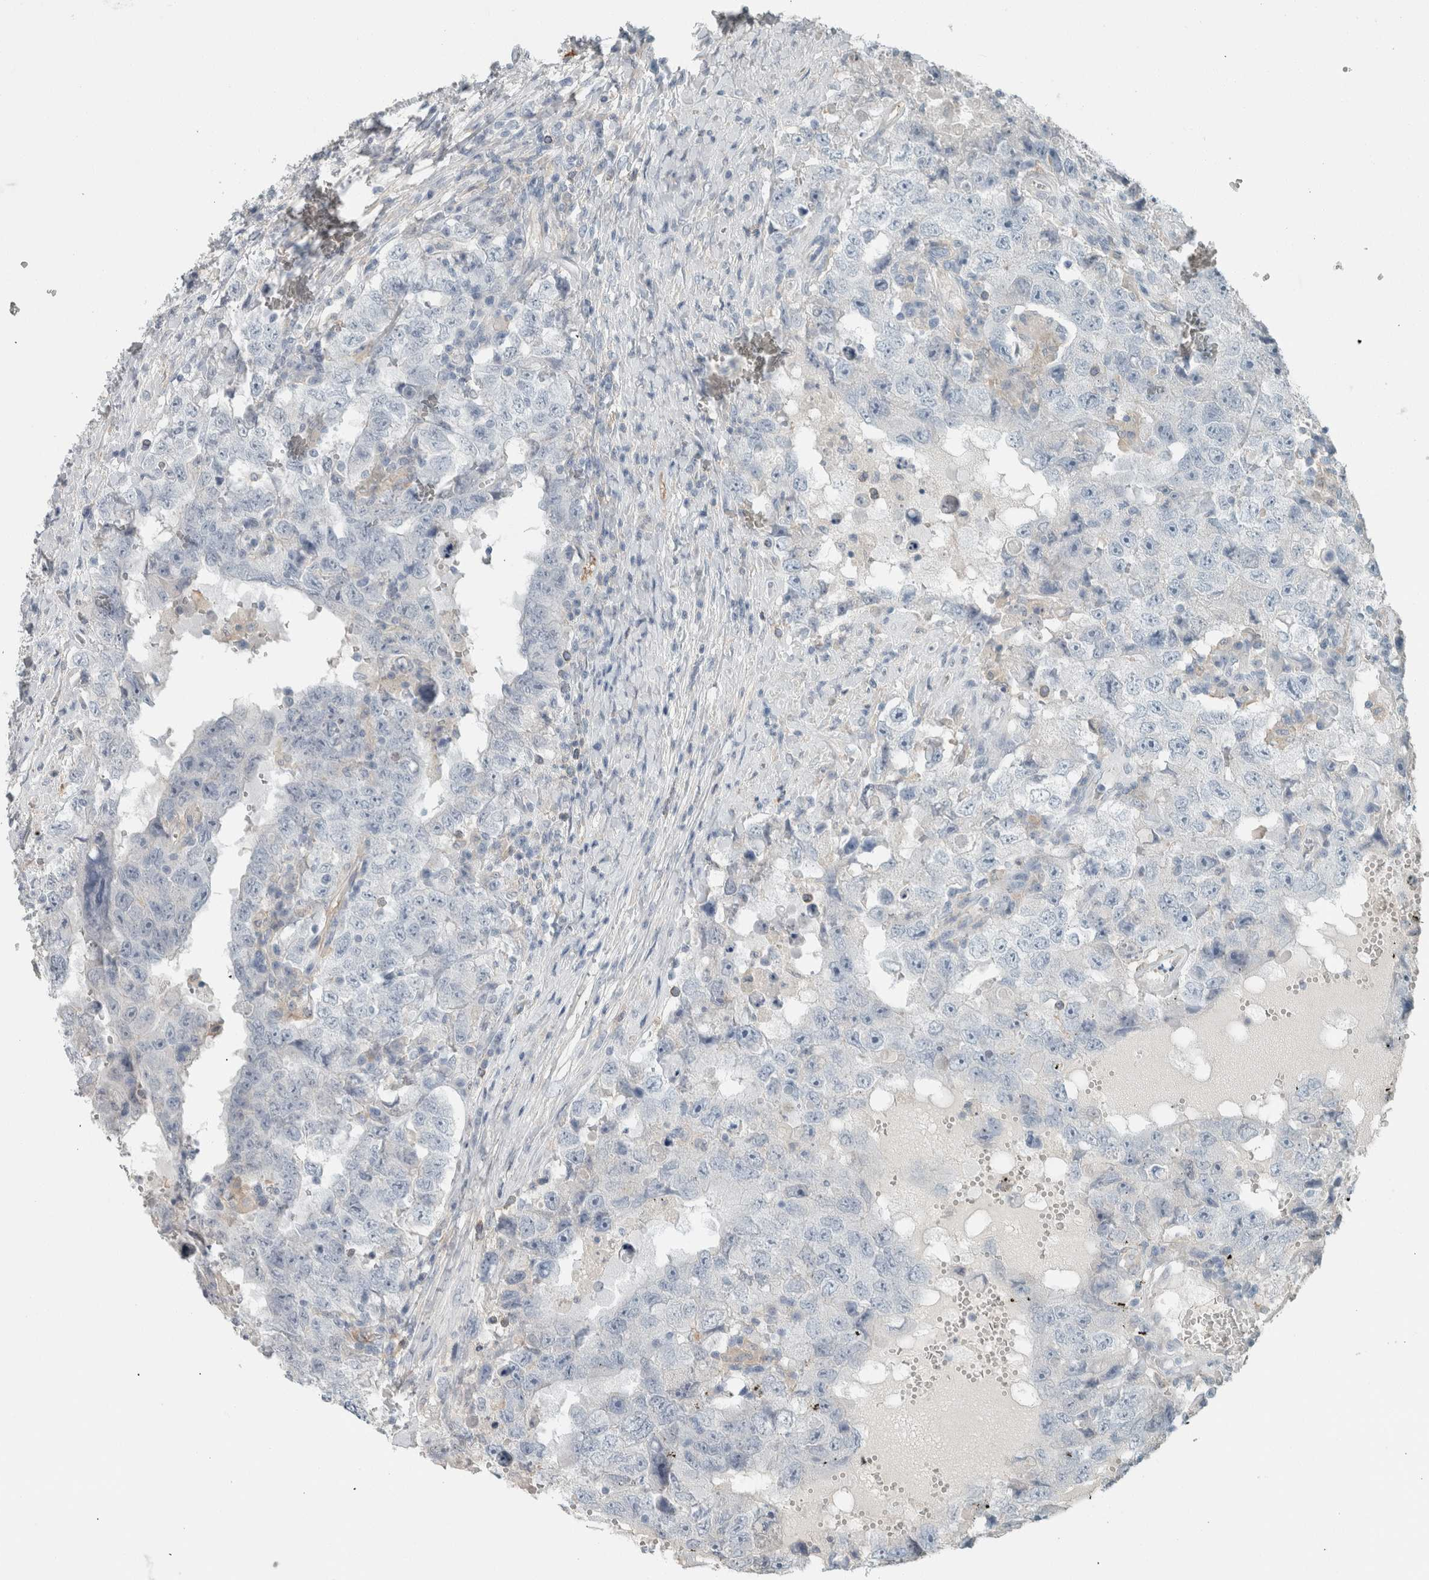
{"staining": {"intensity": "negative", "quantity": "none", "location": "none"}, "tissue": "testis cancer", "cell_type": "Tumor cells", "image_type": "cancer", "snomed": [{"axis": "morphology", "description": "Carcinoma, Embryonal, NOS"}, {"axis": "topography", "description": "Testis"}], "caption": "Immunohistochemical staining of human embryonal carcinoma (testis) demonstrates no significant positivity in tumor cells. (DAB IHC with hematoxylin counter stain).", "gene": "SCIN", "patient": {"sex": "male", "age": 26}}